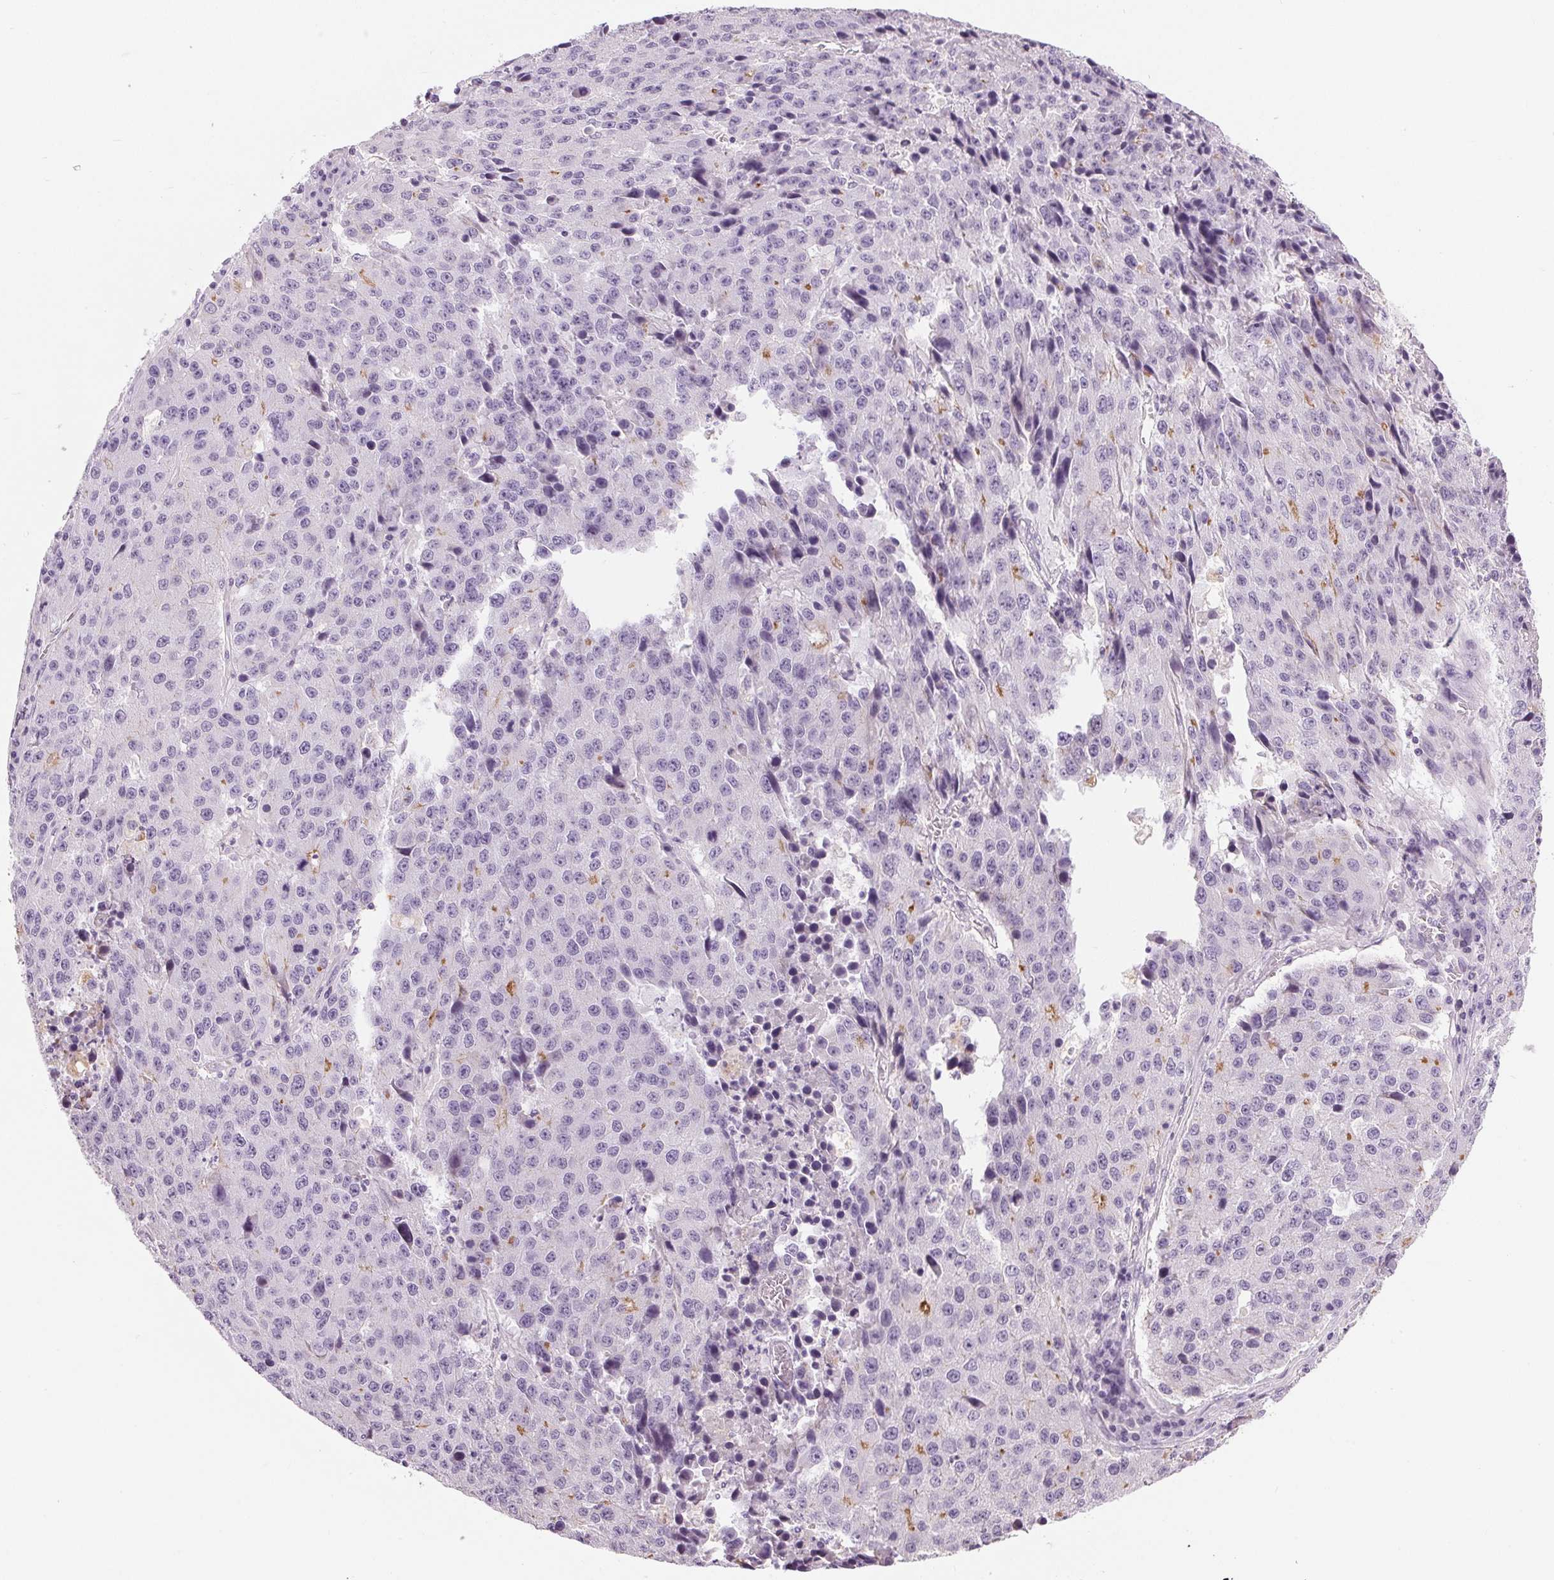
{"staining": {"intensity": "weak", "quantity": "<25%", "location": "cytoplasmic/membranous"}, "tissue": "stomach cancer", "cell_type": "Tumor cells", "image_type": "cancer", "snomed": [{"axis": "morphology", "description": "Adenocarcinoma, NOS"}, {"axis": "topography", "description": "Stomach"}], "caption": "High power microscopy image of an immunohistochemistry (IHC) image of adenocarcinoma (stomach), revealing no significant positivity in tumor cells.", "gene": "MISP", "patient": {"sex": "male", "age": 71}}